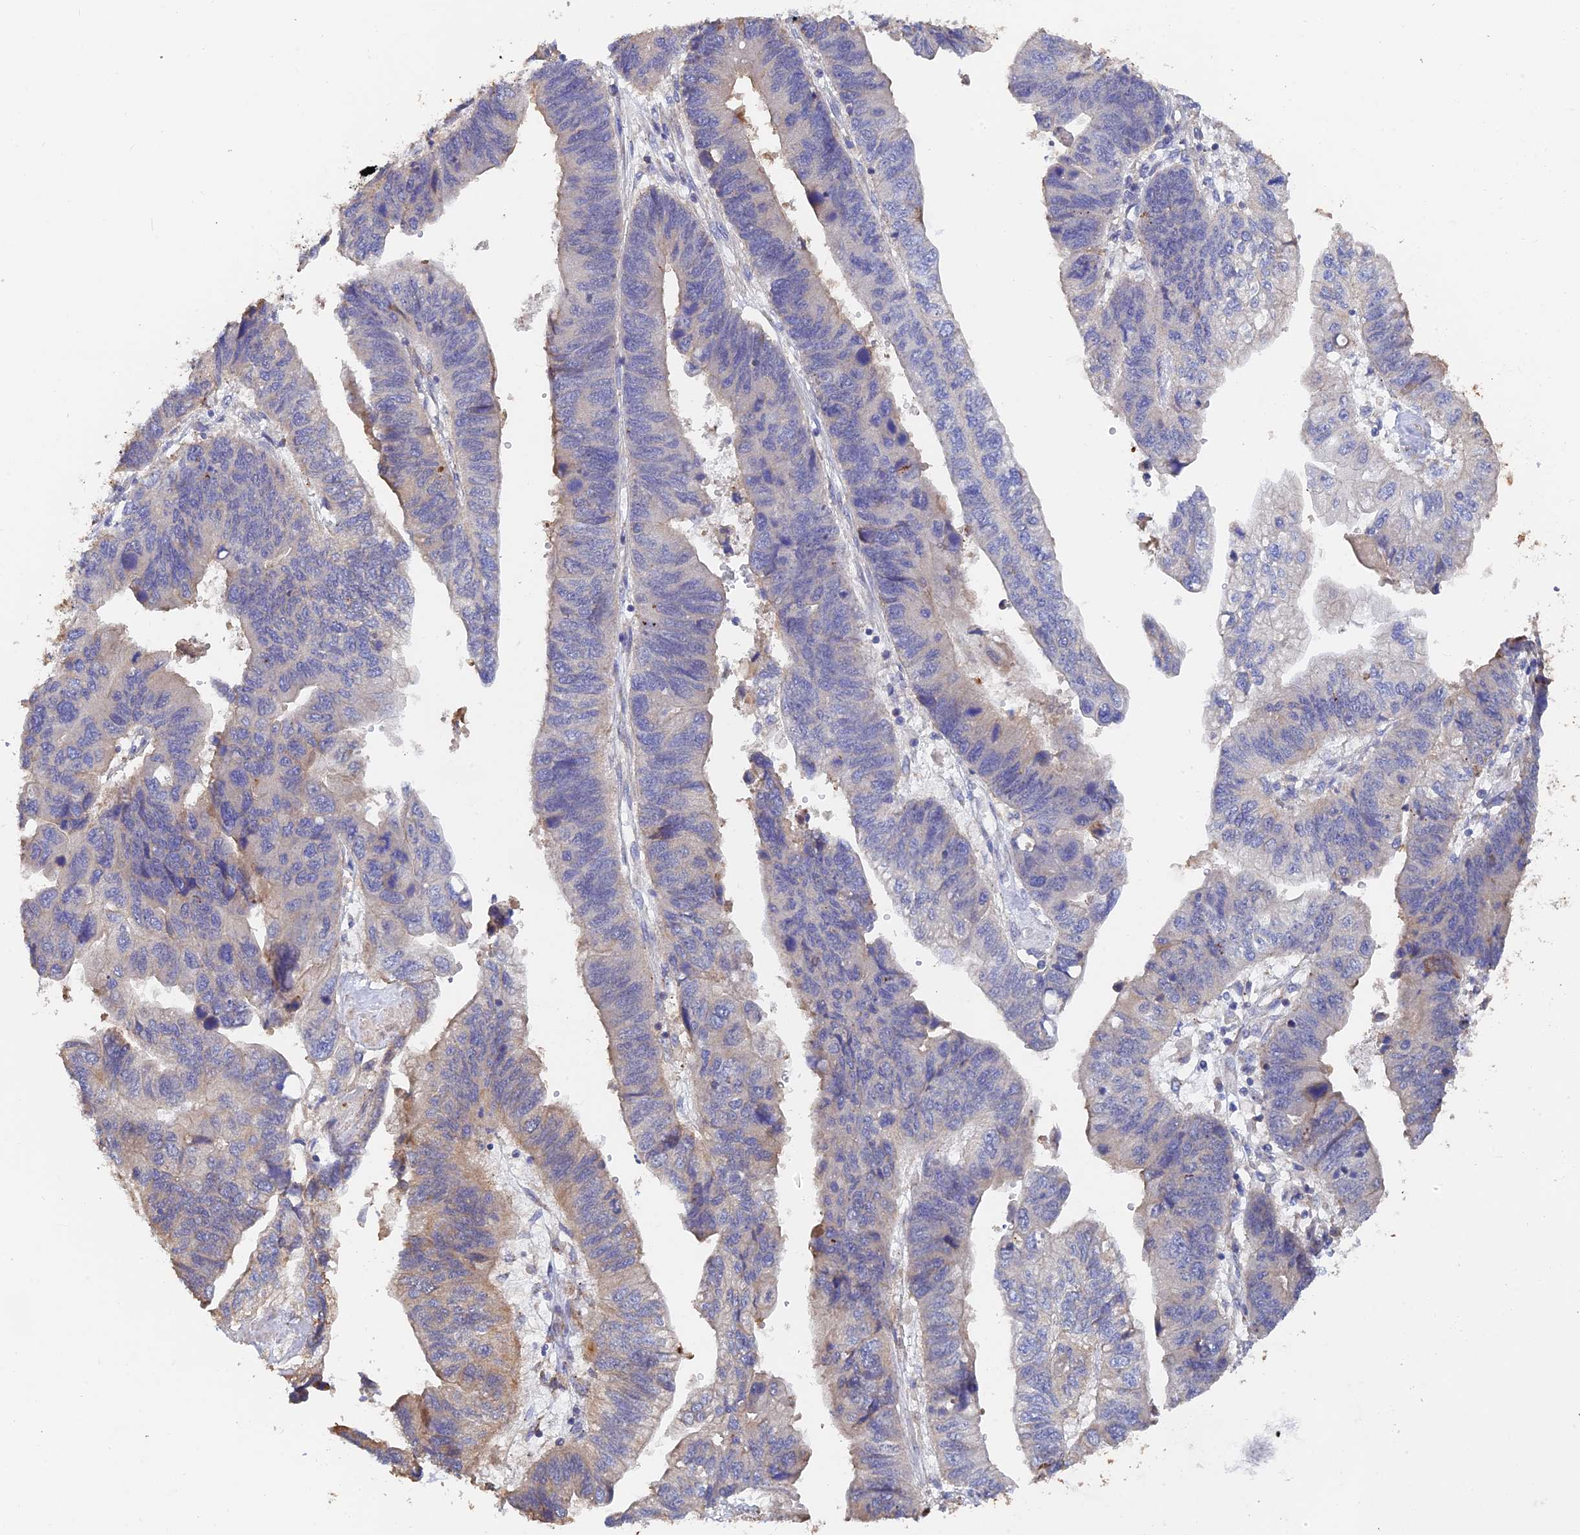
{"staining": {"intensity": "moderate", "quantity": "<25%", "location": "cytoplasmic/membranous"}, "tissue": "stomach cancer", "cell_type": "Tumor cells", "image_type": "cancer", "snomed": [{"axis": "morphology", "description": "Adenocarcinoma, NOS"}, {"axis": "topography", "description": "Stomach"}], "caption": "Human adenocarcinoma (stomach) stained with a protein marker displays moderate staining in tumor cells.", "gene": "WBP11", "patient": {"sex": "male", "age": 59}}